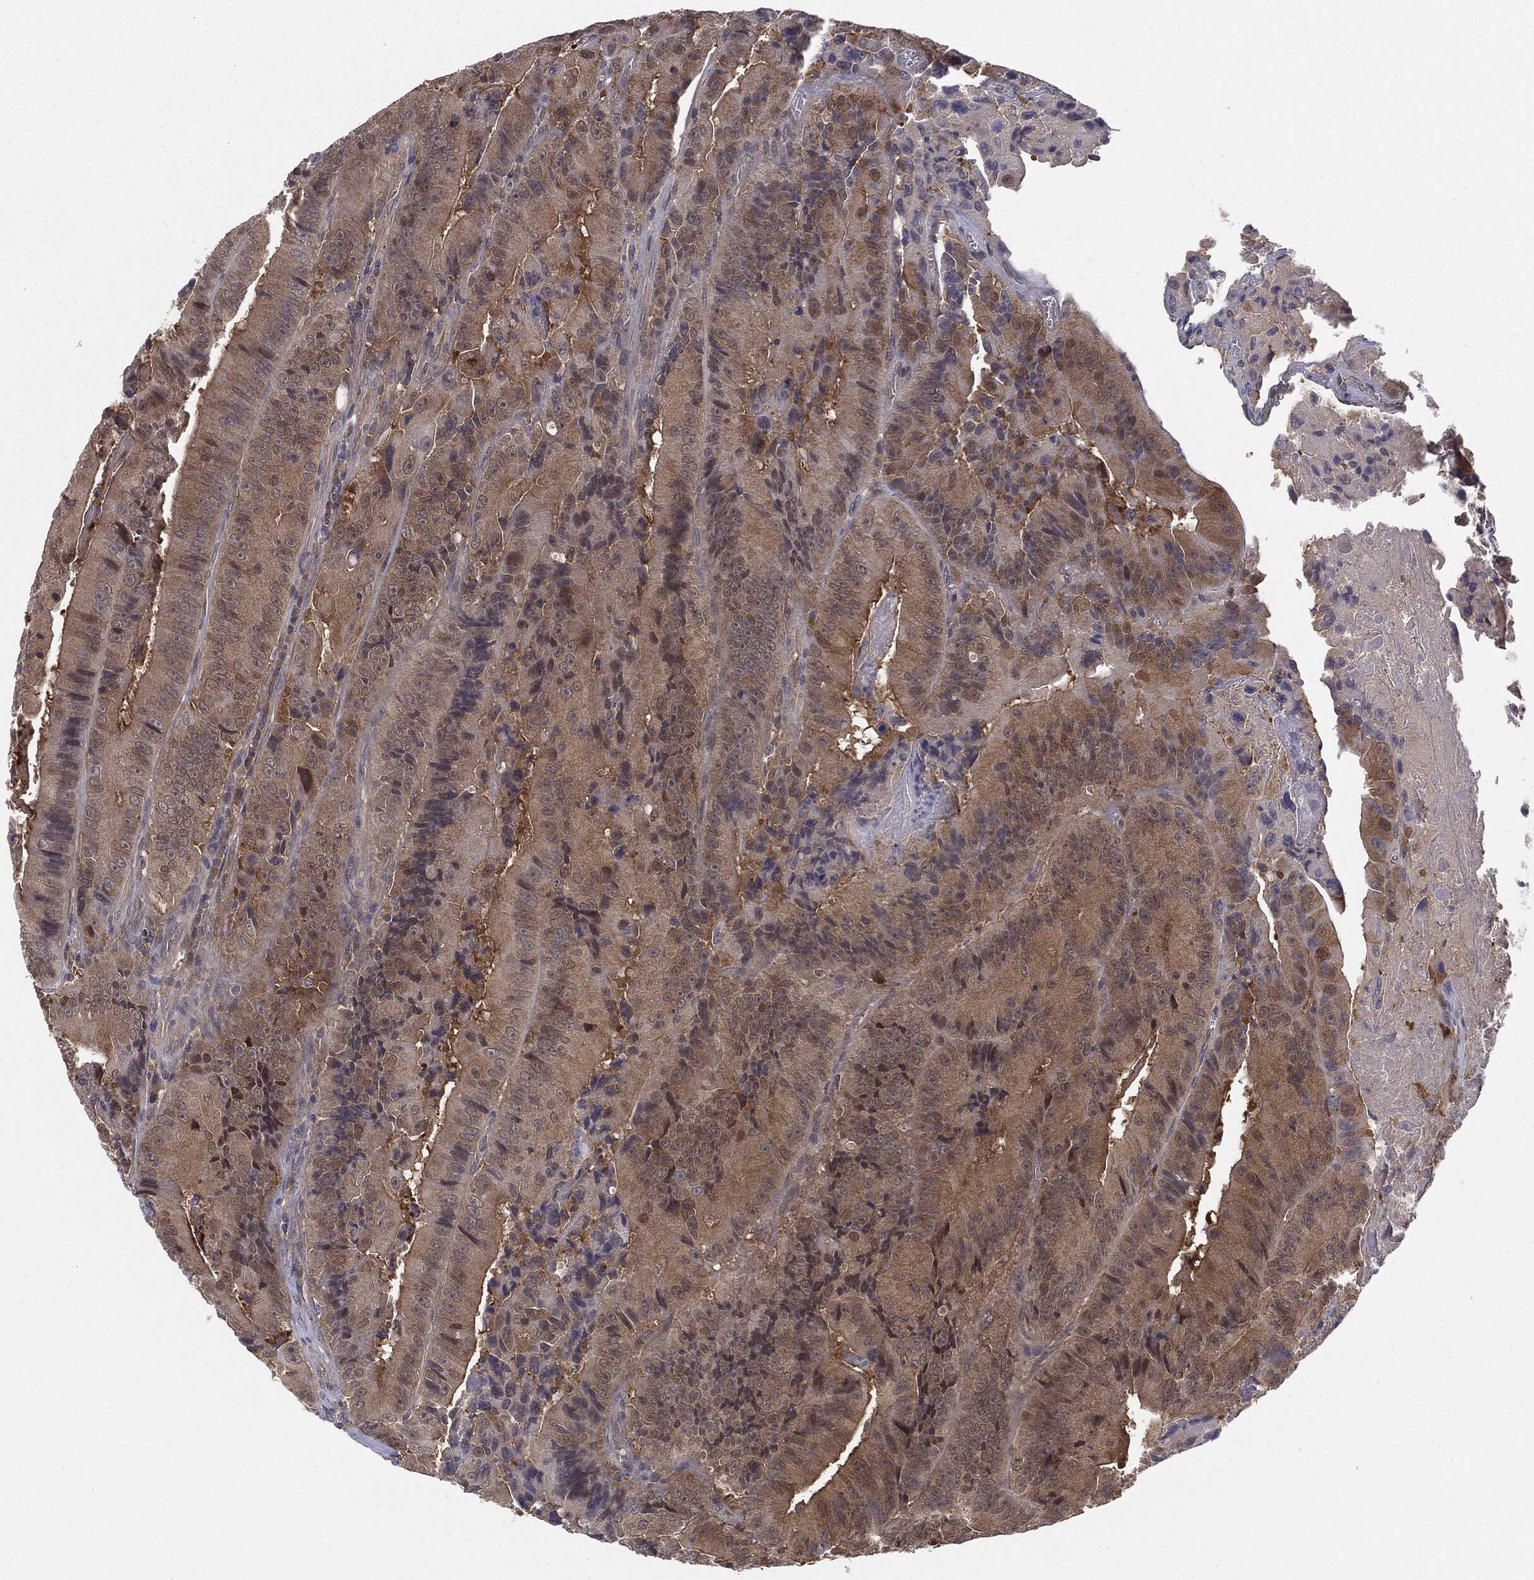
{"staining": {"intensity": "weak", "quantity": ">75%", "location": "cytoplasmic/membranous"}, "tissue": "colorectal cancer", "cell_type": "Tumor cells", "image_type": "cancer", "snomed": [{"axis": "morphology", "description": "Adenocarcinoma, NOS"}, {"axis": "topography", "description": "Colon"}], "caption": "Weak cytoplasmic/membranous expression for a protein is appreciated in approximately >75% of tumor cells of colorectal adenocarcinoma using IHC.", "gene": "KRT7", "patient": {"sex": "female", "age": 86}}